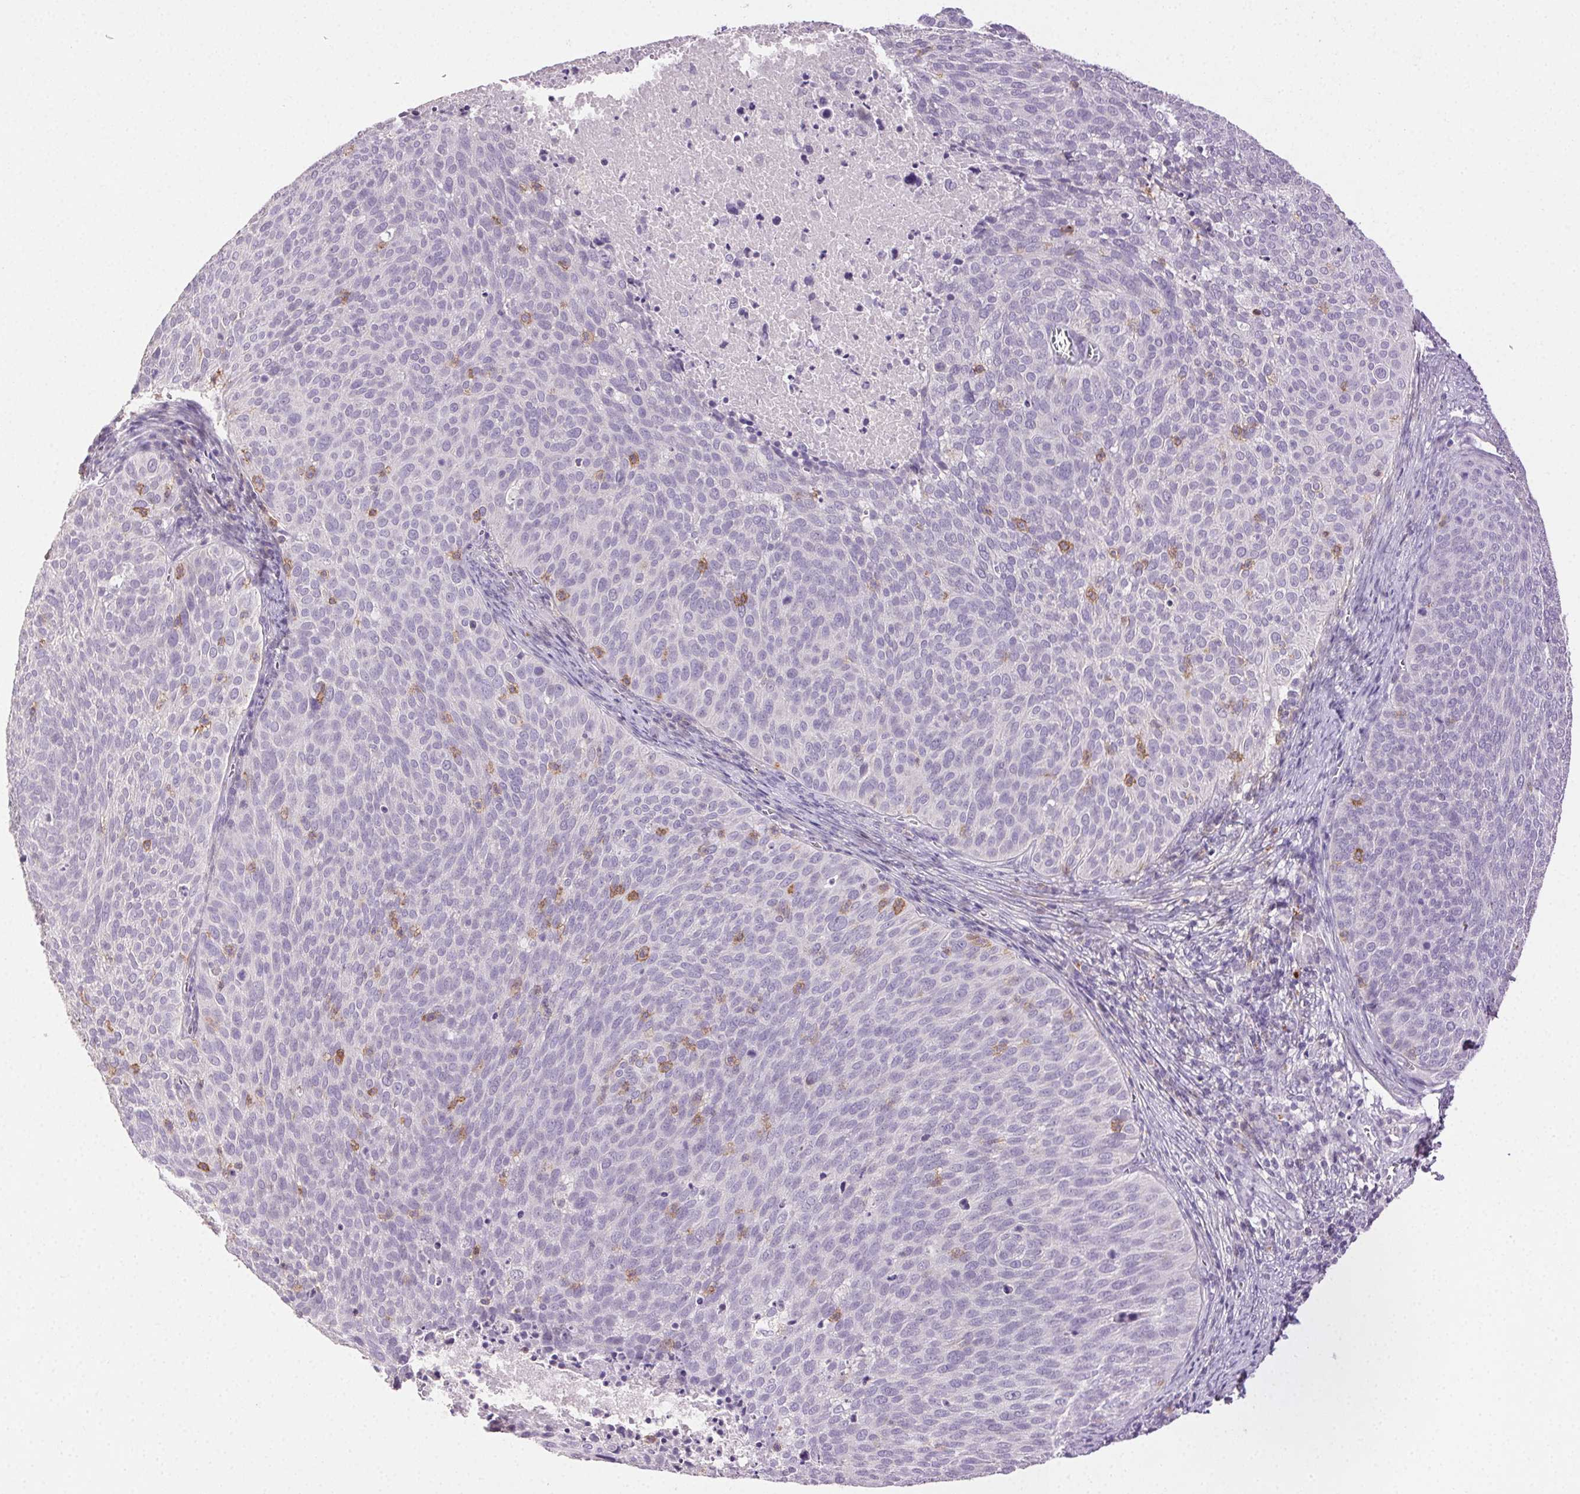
{"staining": {"intensity": "negative", "quantity": "none", "location": "none"}, "tissue": "cervical cancer", "cell_type": "Tumor cells", "image_type": "cancer", "snomed": [{"axis": "morphology", "description": "Squamous cell carcinoma, NOS"}, {"axis": "topography", "description": "Cervix"}], "caption": "Tumor cells are negative for brown protein staining in squamous cell carcinoma (cervical).", "gene": "AKAP5", "patient": {"sex": "female", "age": 39}}